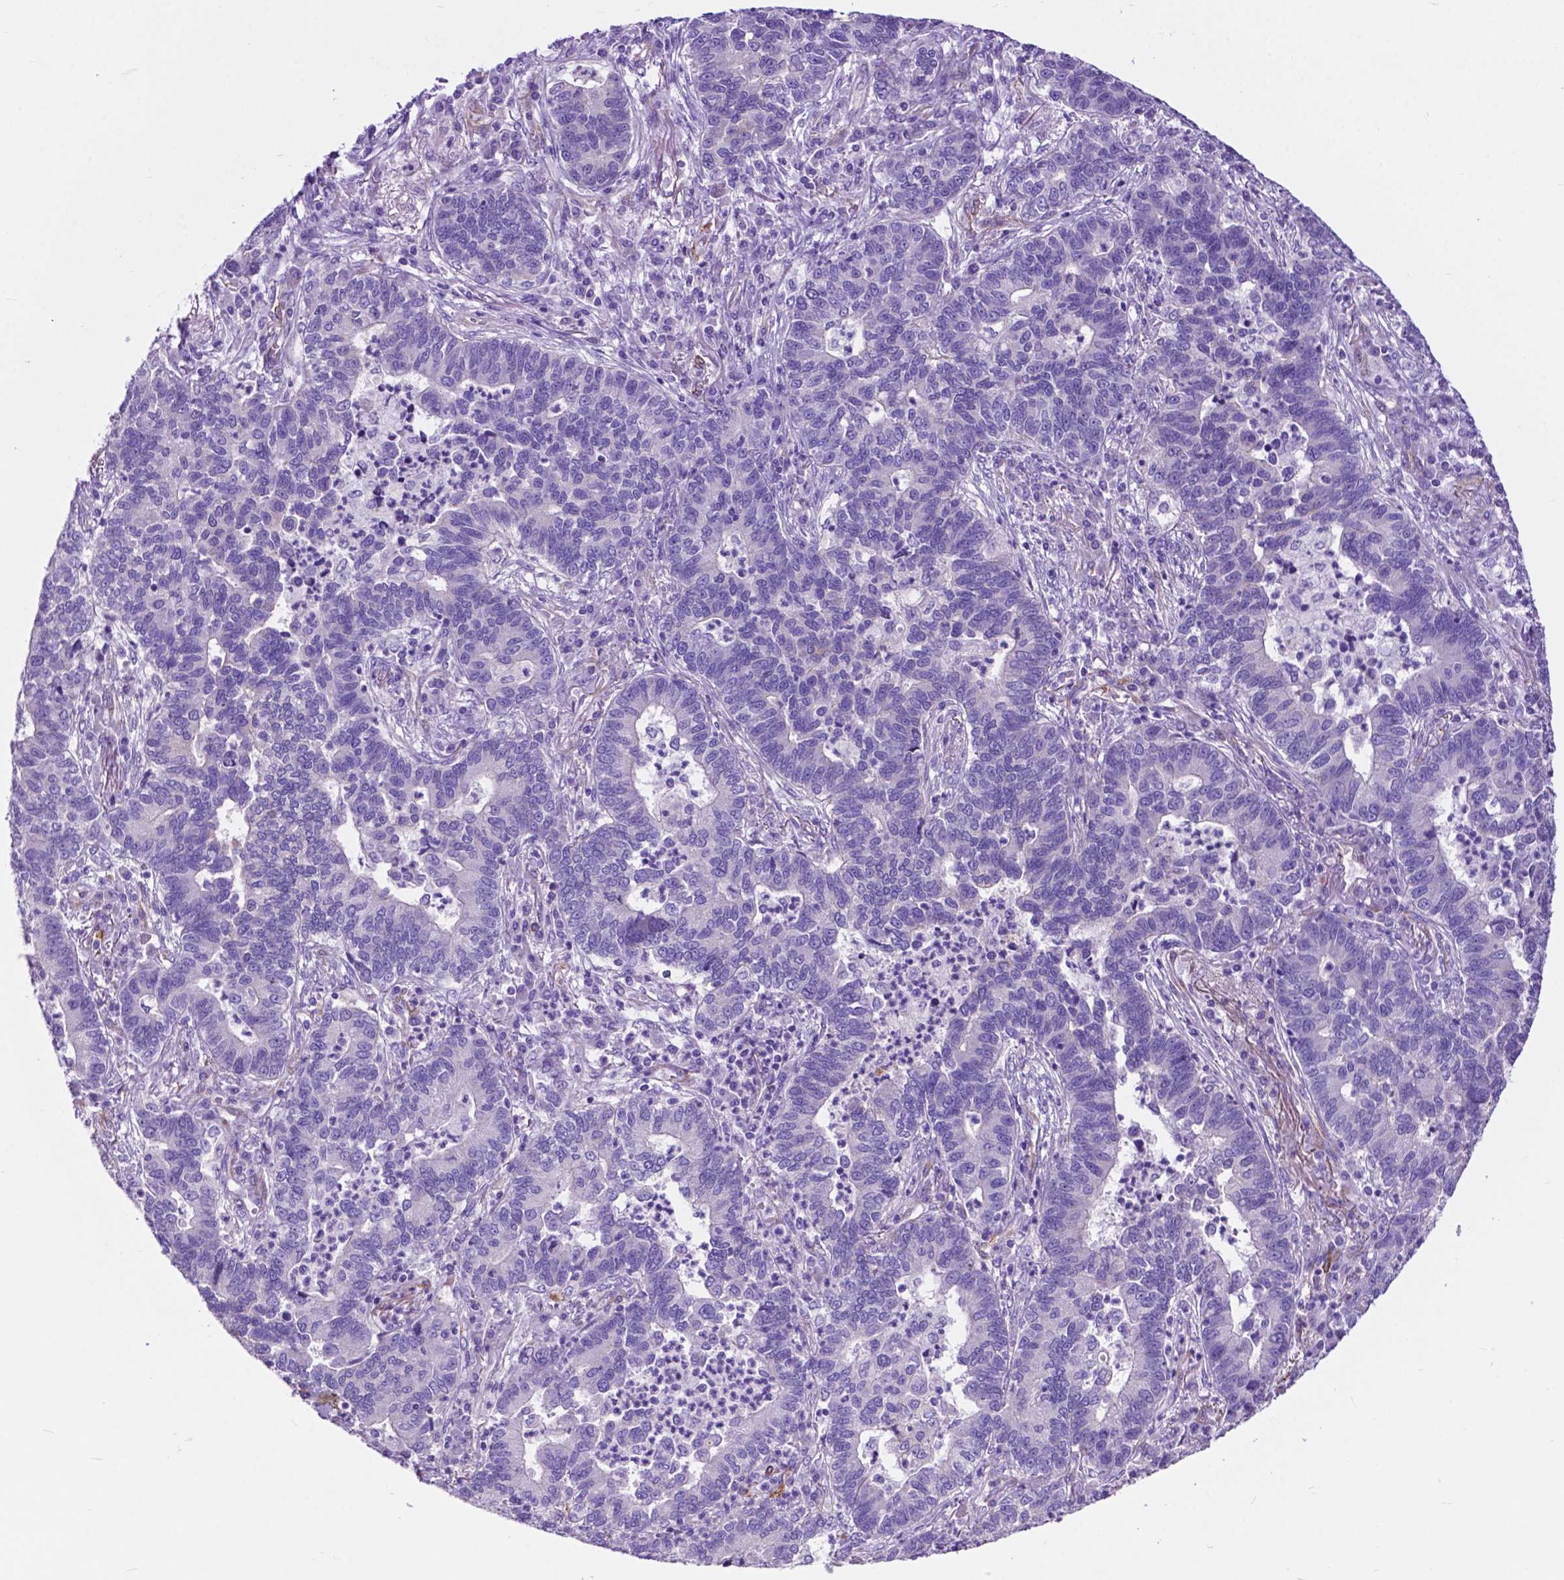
{"staining": {"intensity": "negative", "quantity": "none", "location": "none"}, "tissue": "lung cancer", "cell_type": "Tumor cells", "image_type": "cancer", "snomed": [{"axis": "morphology", "description": "Adenocarcinoma, NOS"}, {"axis": "topography", "description": "Lung"}], "caption": "Immunohistochemical staining of lung cancer (adenocarcinoma) displays no significant staining in tumor cells.", "gene": "PCDHA12", "patient": {"sex": "female", "age": 57}}